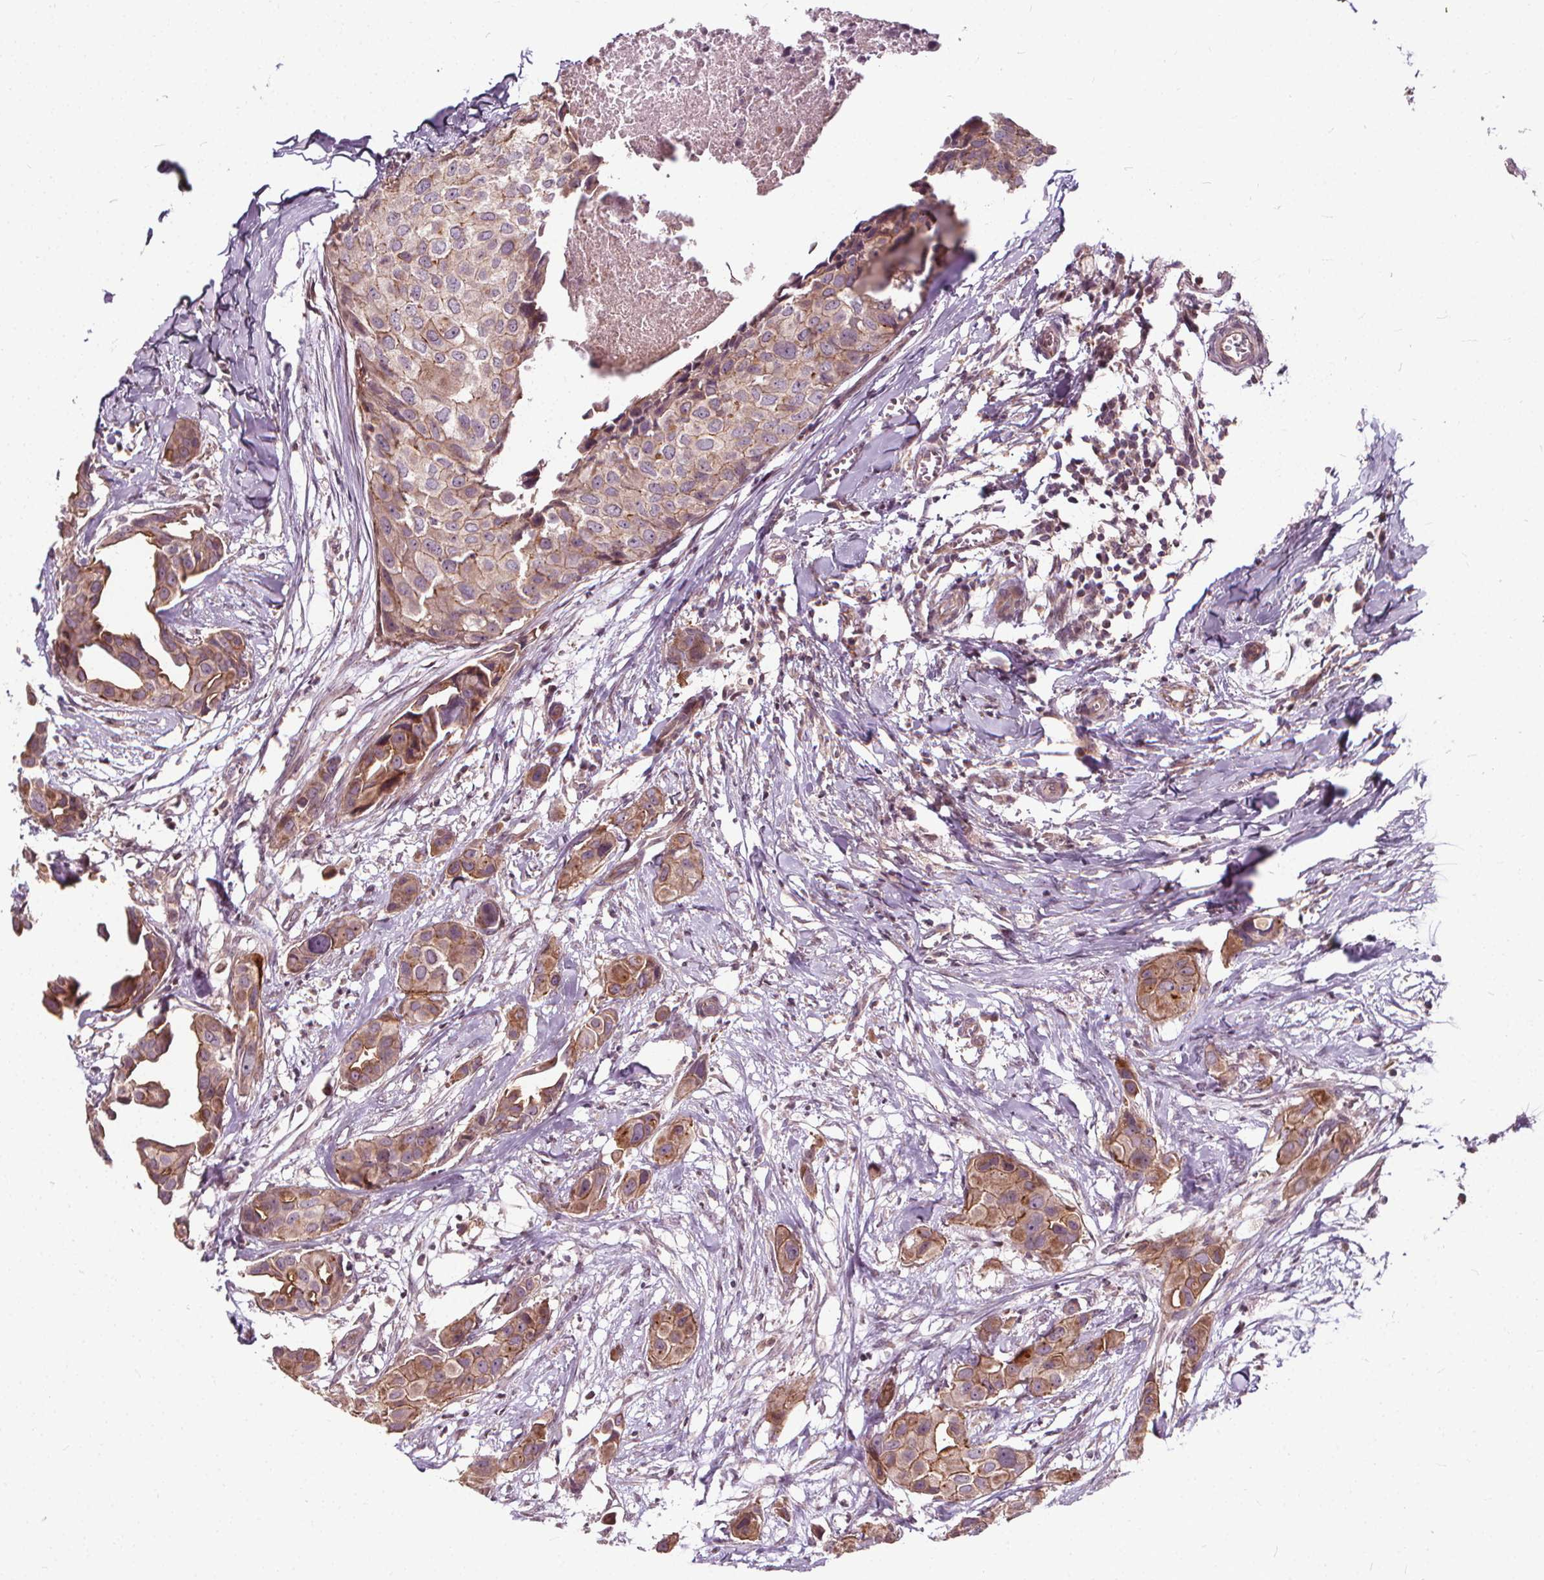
{"staining": {"intensity": "moderate", "quantity": ">75%", "location": "cytoplasmic/membranous"}, "tissue": "breast cancer", "cell_type": "Tumor cells", "image_type": "cancer", "snomed": [{"axis": "morphology", "description": "Duct carcinoma"}, {"axis": "topography", "description": "Breast"}], "caption": "A micrograph of human breast invasive ductal carcinoma stained for a protein shows moderate cytoplasmic/membranous brown staining in tumor cells.", "gene": "INPP5E", "patient": {"sex": "female", "age": 38}}